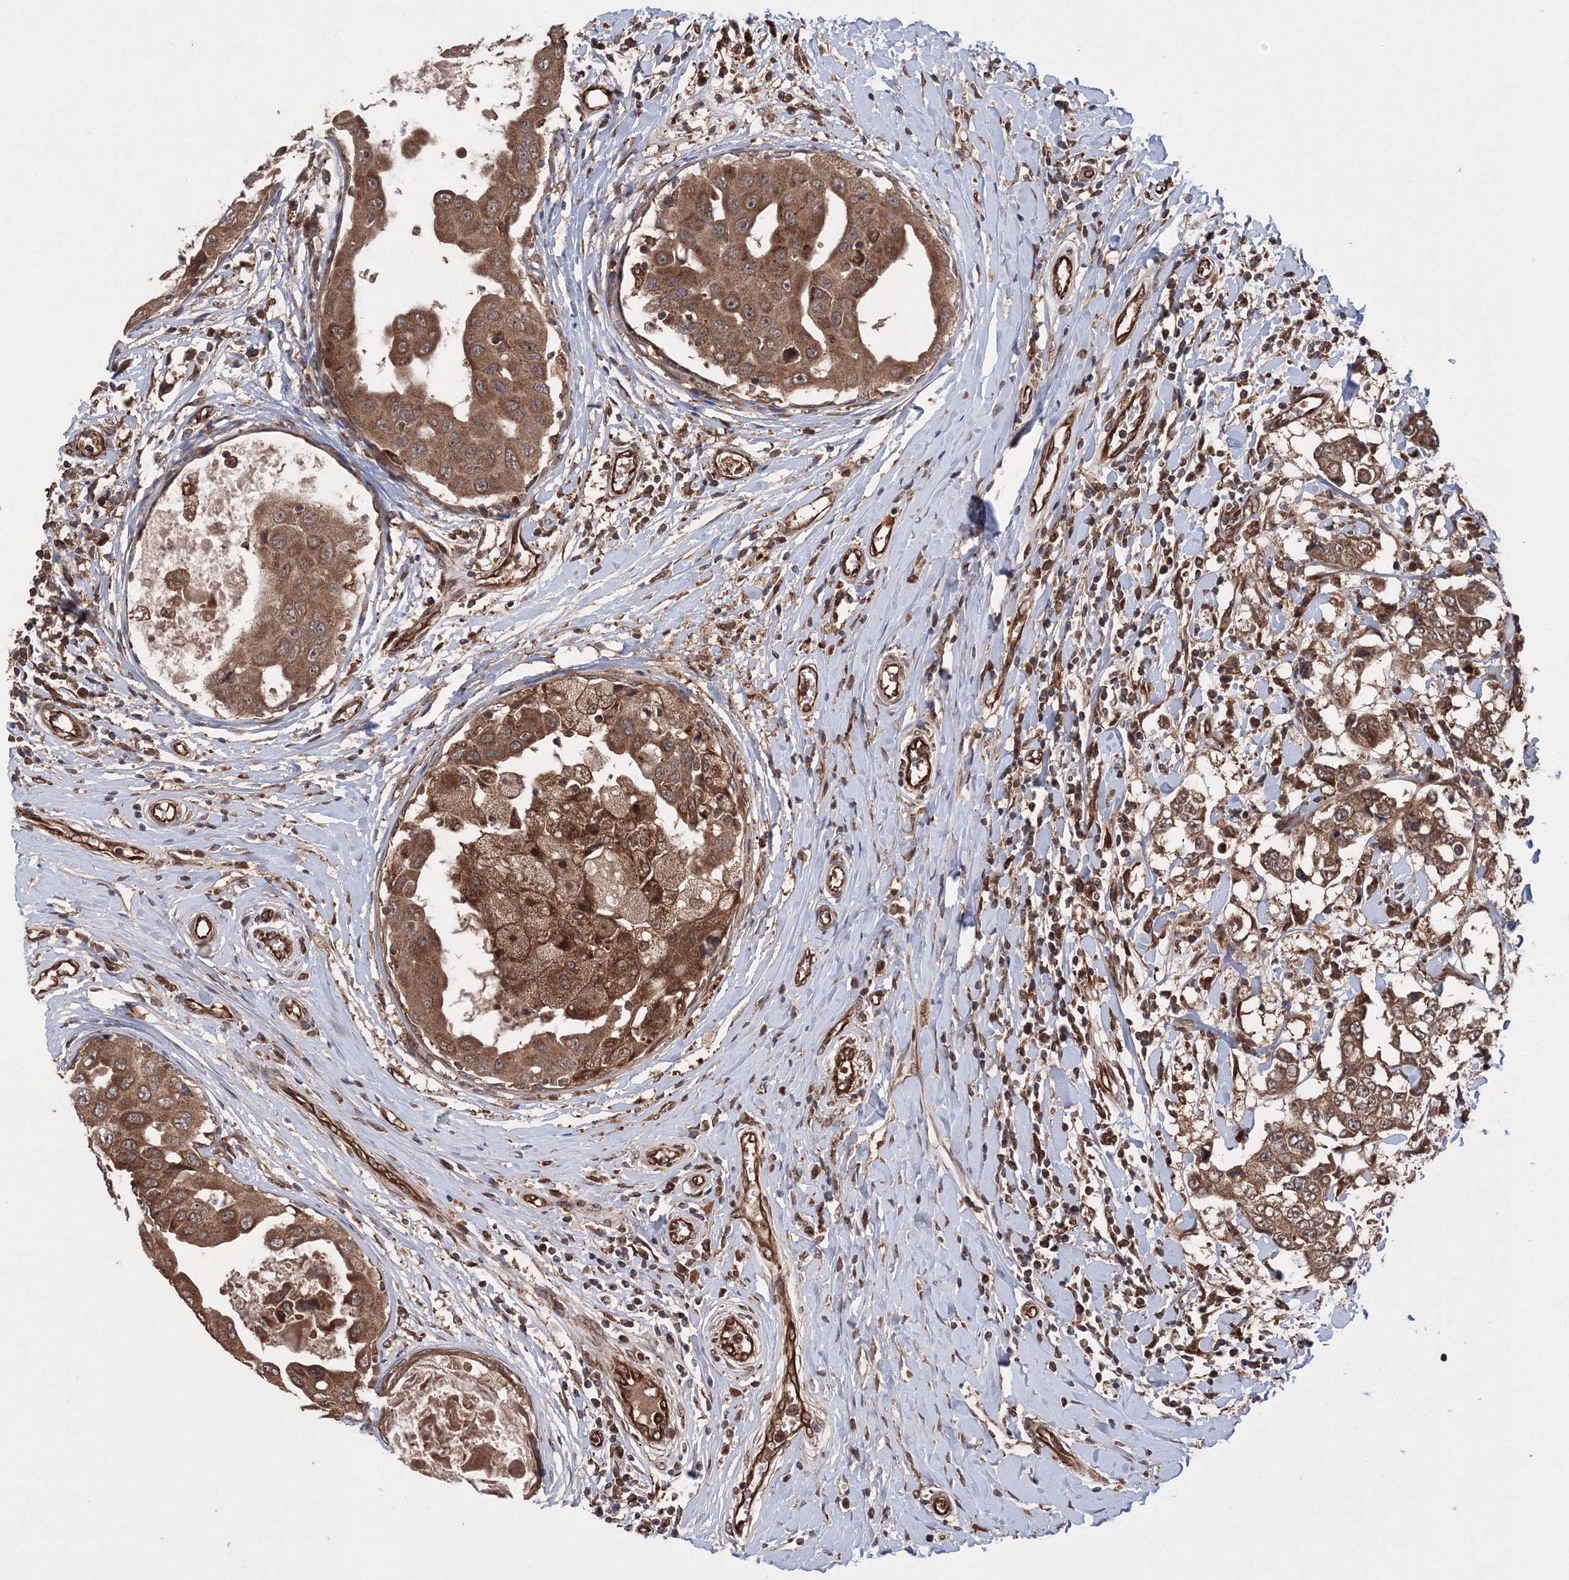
{"staining": {"intensity": "moderate", "quantity": ">75%", "location": "cytoplasmic/membranous"}, "tissue": "breast cancer", "cell_type": "Tumor cells", "image_type": "cancer", "snomed": [{"axis": "morphology", "description": "Duct carcinoma"}, {"axis": "topography", "description": "Breast"}], "caption": "Immunohistochemistry photomicrograph of human breast infiltrating ductal carcinoma stained for a protein (brown), which shows medium levels of moderate cytoplasmic/membranous expression in about >75% of tumor cells.", "gene": "ATG3", "patient": {"sex": "female", "age": 27}}